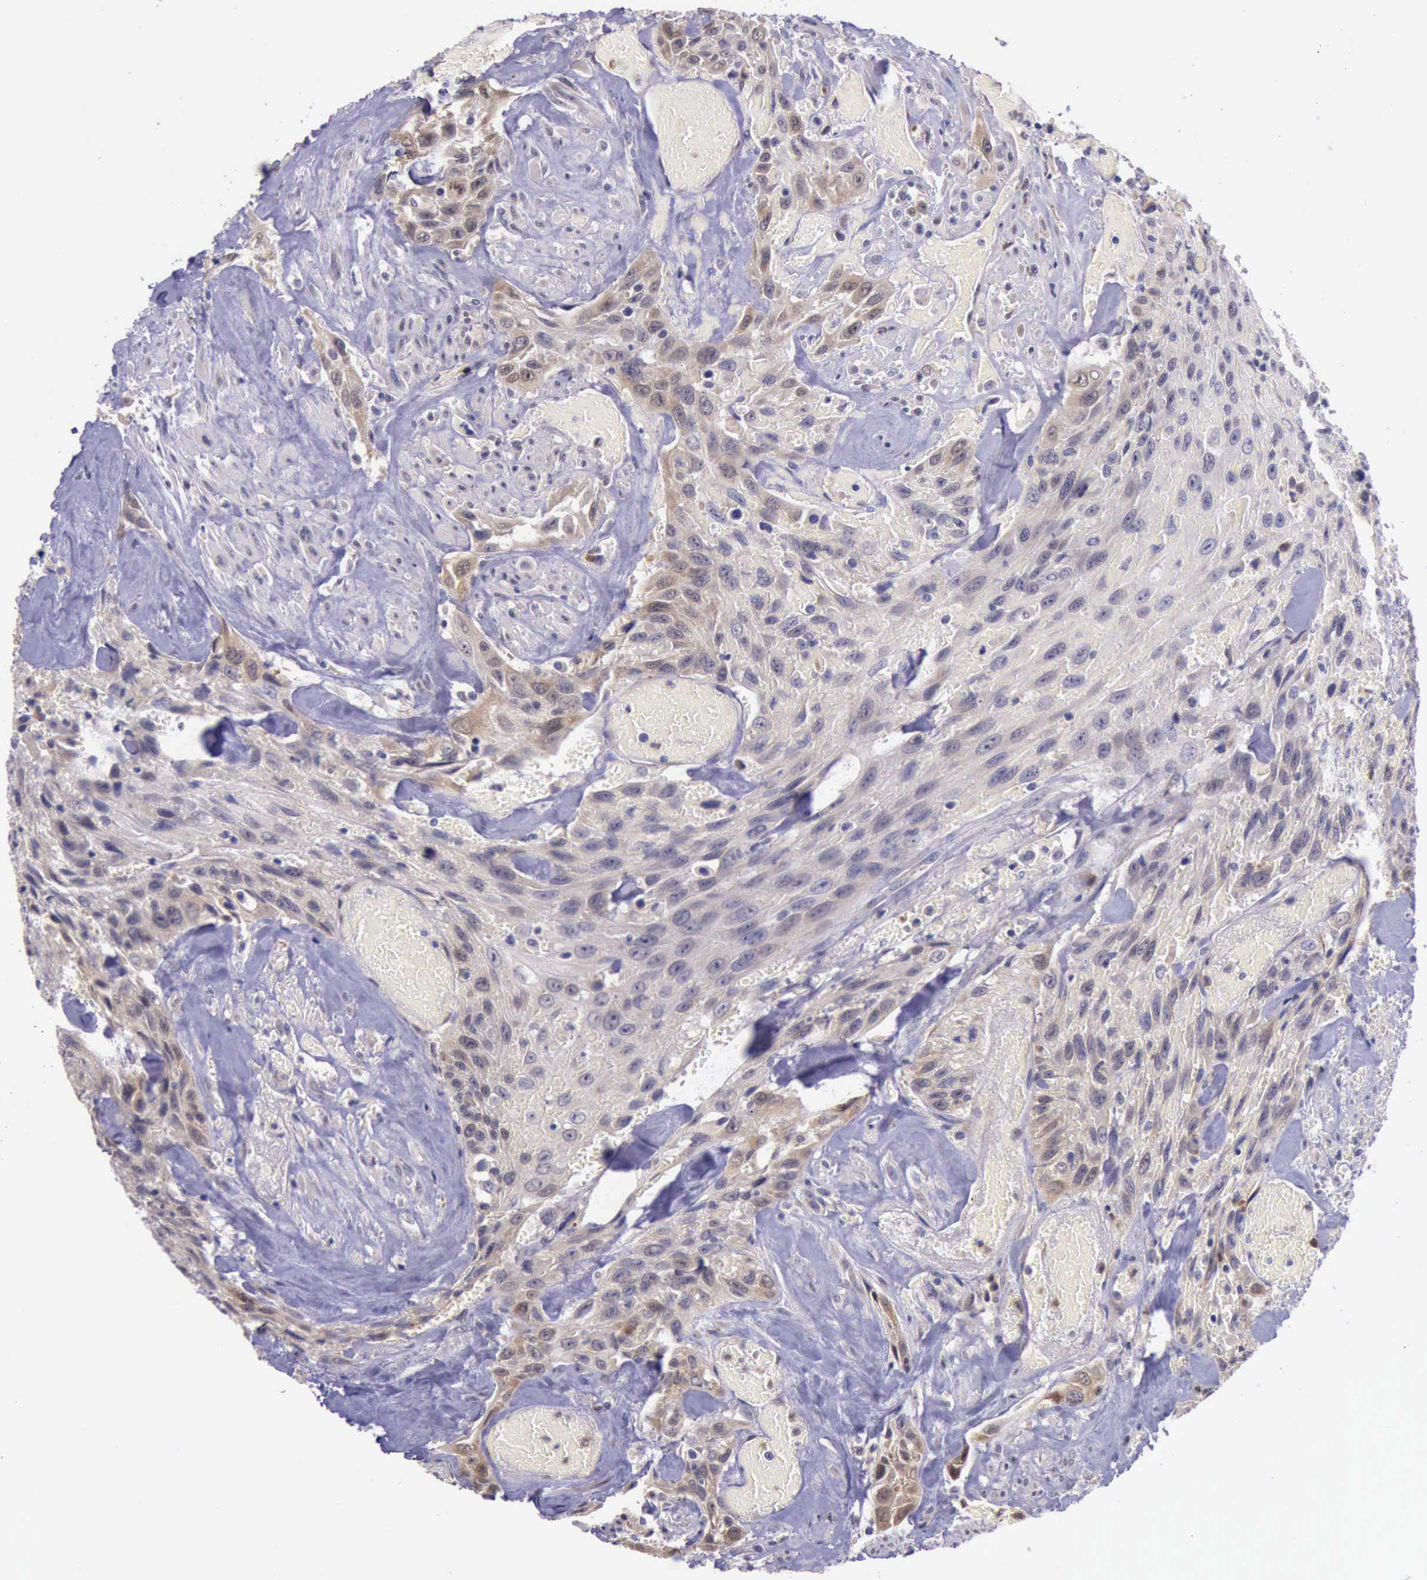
{"staining": {"intensity": "moderate", "quantity": "25%-75%", "location": "cytoplasmic/membranous"}, "tissue": "urothelial cancer", "cell_type": "Tumor cells", "image_type": "cancer", "snomed": [{"axis": "morphology", "description": "Urothelial carcinoma, High grade"}, {"axis": "topography", "description": "Urinary bladder"}], "caption": "Urothelial cancer stained for a protein demonstrates moderate cytoplasmic/membranous positivity in tumor cells. (IHC, brightfield microscopy, high magnification).", "gene": "PLEK2", "patient": {"sex": "female", "age": 84}}